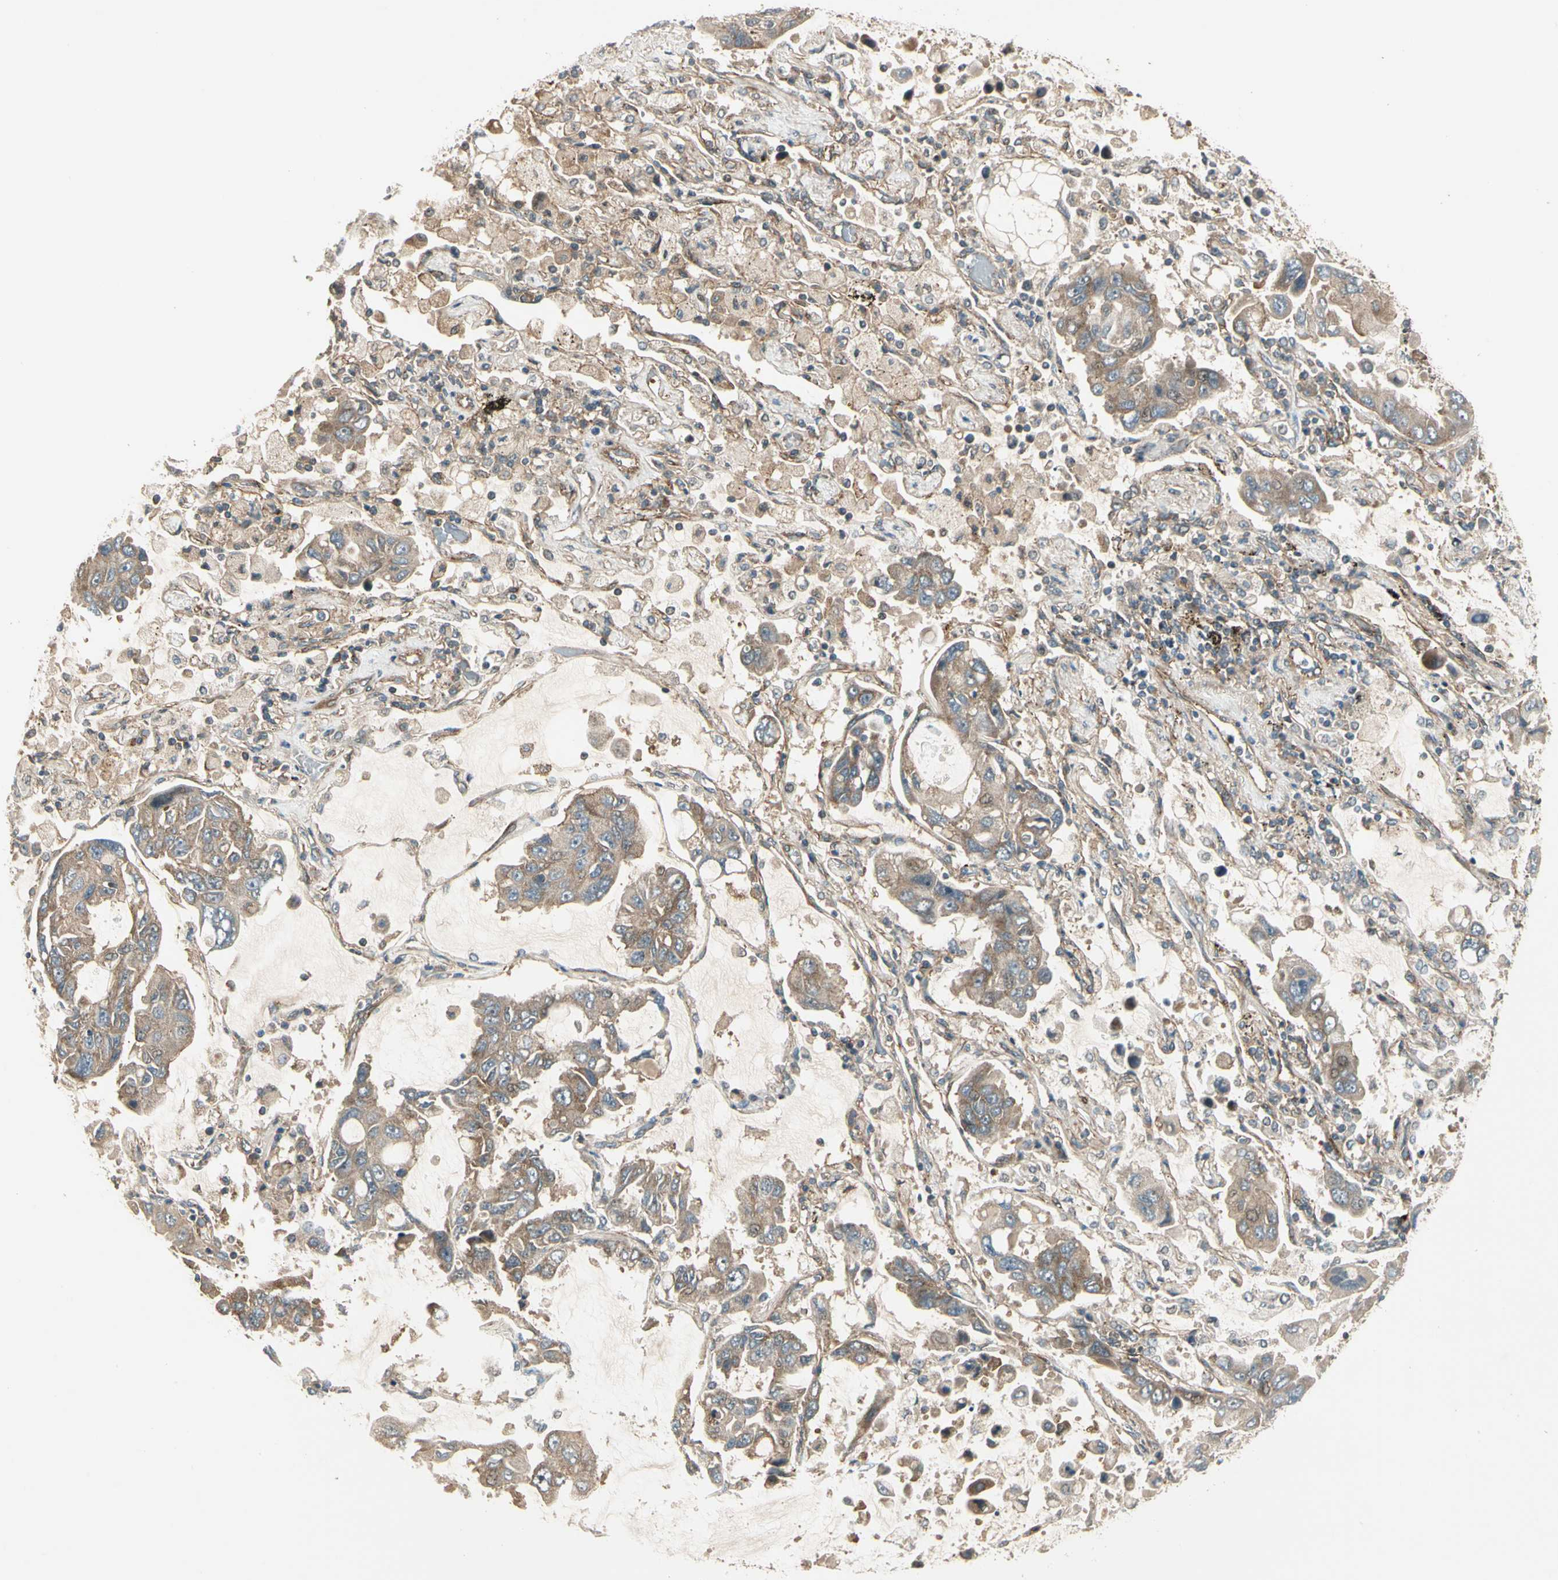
{"staining": {"intensity": "moderate", "quantity": ">75%", "location": "cytoplasmic/membranous"}, "tissue": "lung cancer", "cell_type": "Tumor cells", "image_type": "cancer", "snomed": [{"axis": "morphology", "description": "Adenocarcinoma, NOS"}, {"axis": "topography", "description": "Lung"}], "caption": "Protein expression analysis of human lung cancer (adenocarcinoma) reveals moderate cytoplasmic/membranous staining in approximately >75% of tumor cells.", "gene": "FKBP15", "patient": {"sex": "male", "age": 64}}